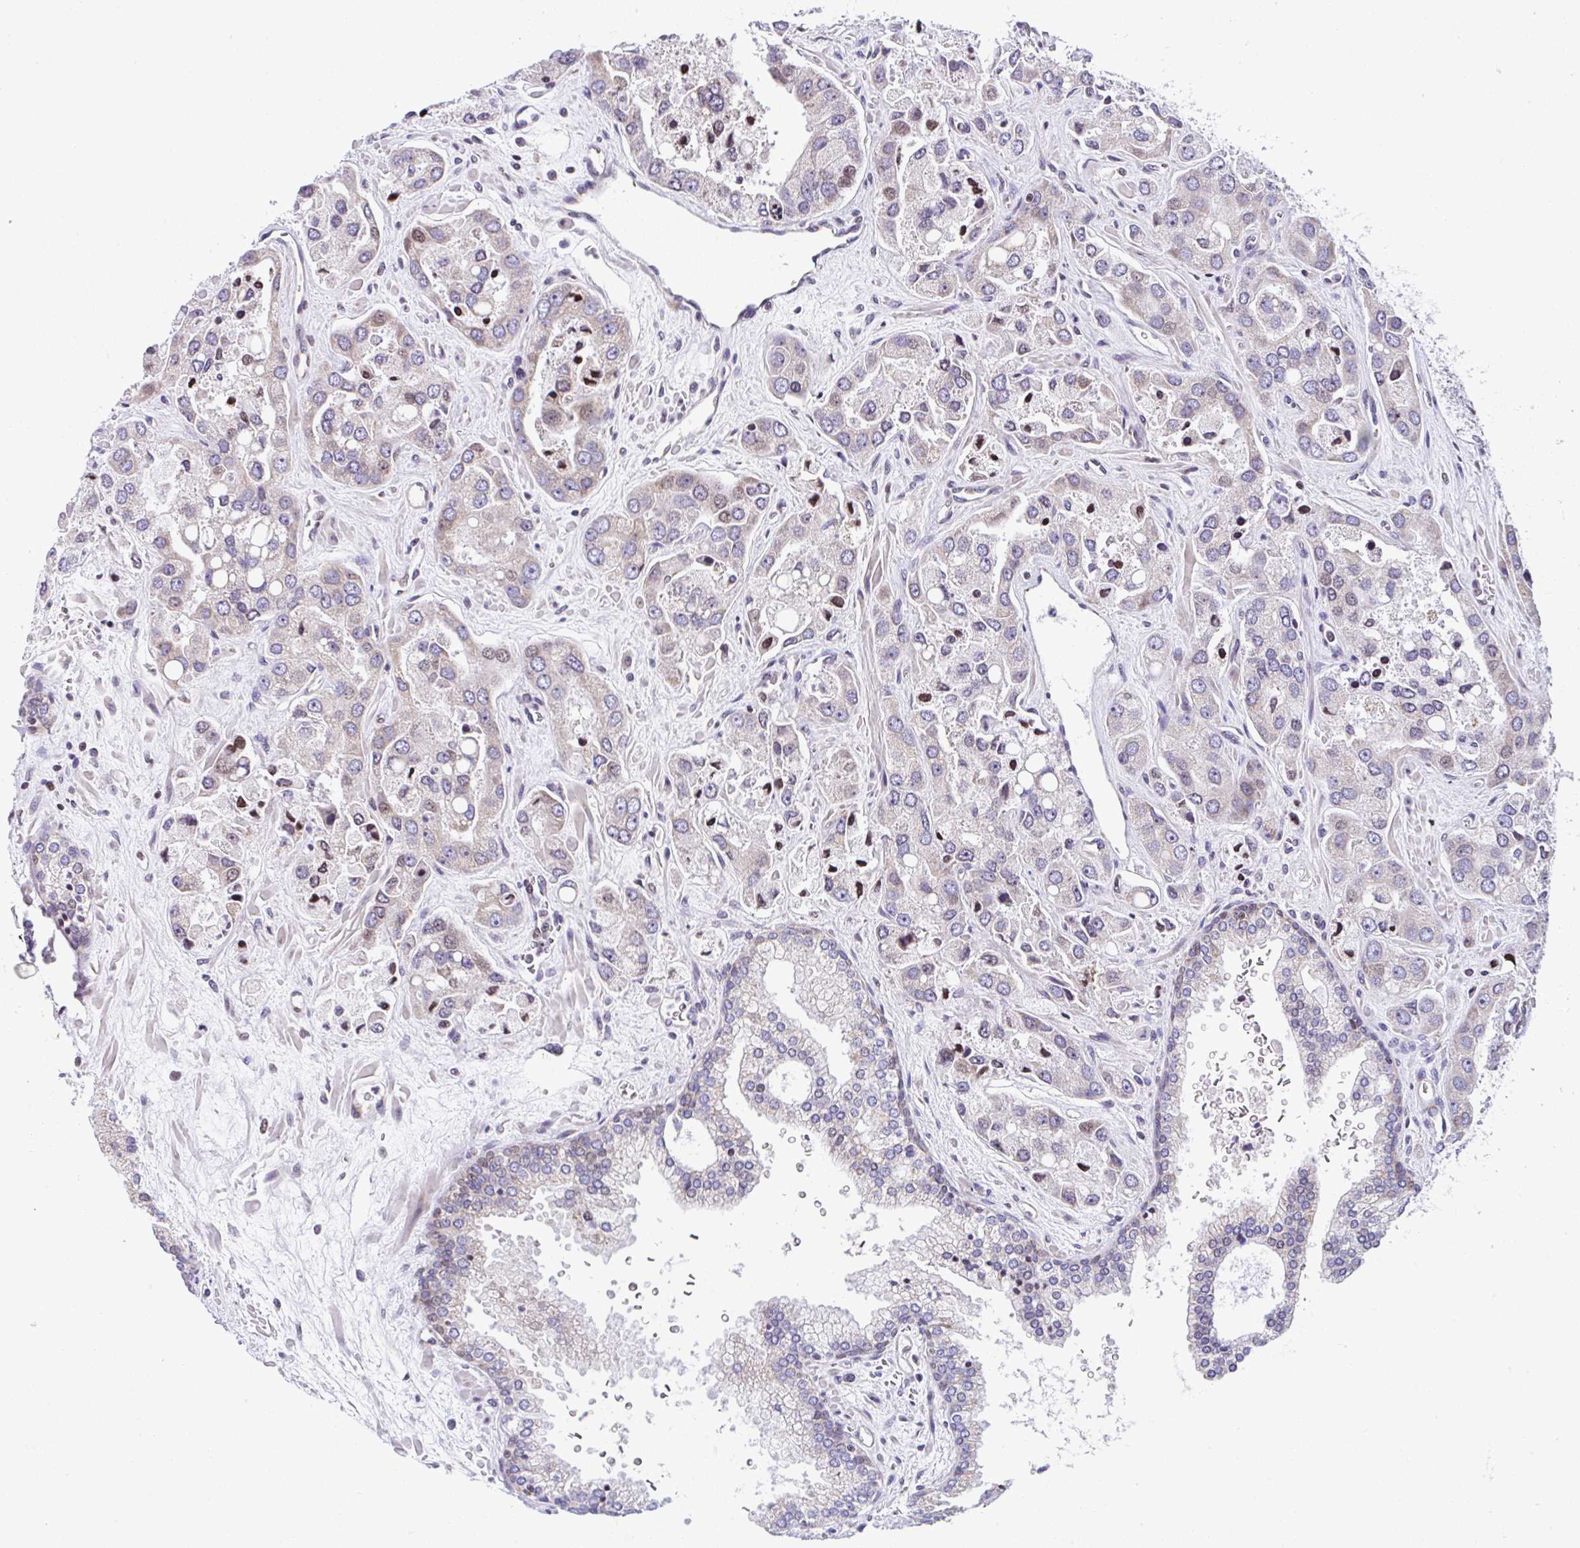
{"staining": {"intensity": "negative", "quantity": "none", "location": "none"}, "tissue": "prostate cancer", "cell_type": "Tumor cells", "image_type": "cancer", "snomed": [{"axis": "morphology", "description": "Normal tissue, NOS"}, {"axis": "morphology", "description": "Adenocarcinoma, High grade"}, {"axis": "topography", "description": "Prostate"}, {"axis": "topography", "description": "Peripheral nerve tissue"}], "caption": "High magnification brightfield microscopy of adenocarcinoma (high-grade) (prostate) stained with DAB (brown) and counterstained with hematoxylin (blue): tumor cells show no significant expression.", "gene": "FIGNL1", "patient": {"sex": "male", "age": 68}}